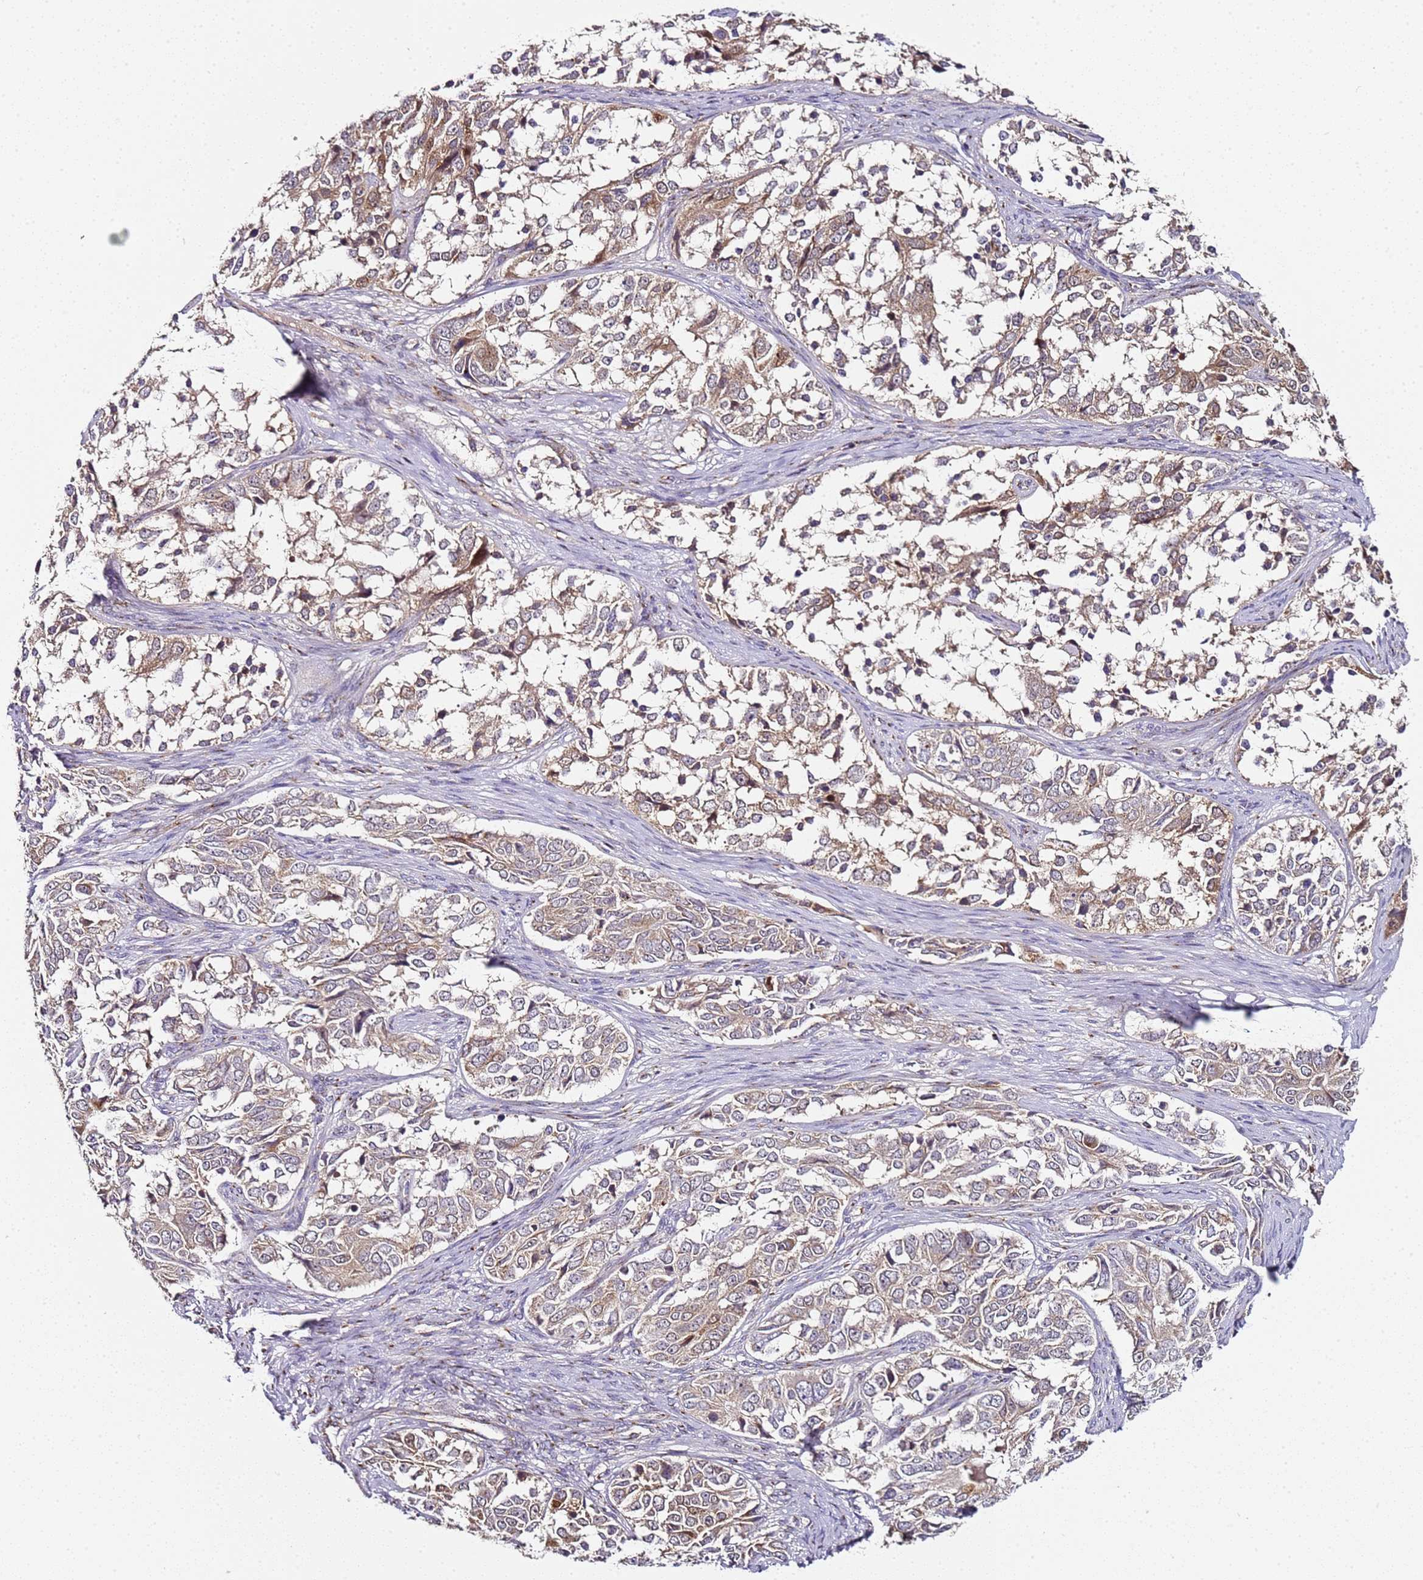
{"staining": {"intensity": "moderate", "quantity": "25%-75%", "location": "cytoplasmic/membranous"}, "tissue": "ovarian cancer", "cell_type": "Tumor cells", "image_type": "cancer", "snomed": [{"axis": "morphology", "description": "Carcinoma, endometroid"}, {"axis": "topography", "description": "Ovary"}], "caption": "Protein expression analysis of ovarian endometroid carcinoma shows moderate cytoplasmic/membranous staining in about 25%-75% of tumor cells.", "gene": "MRPL49", "patient": {"sex": "female", "age": 51}}